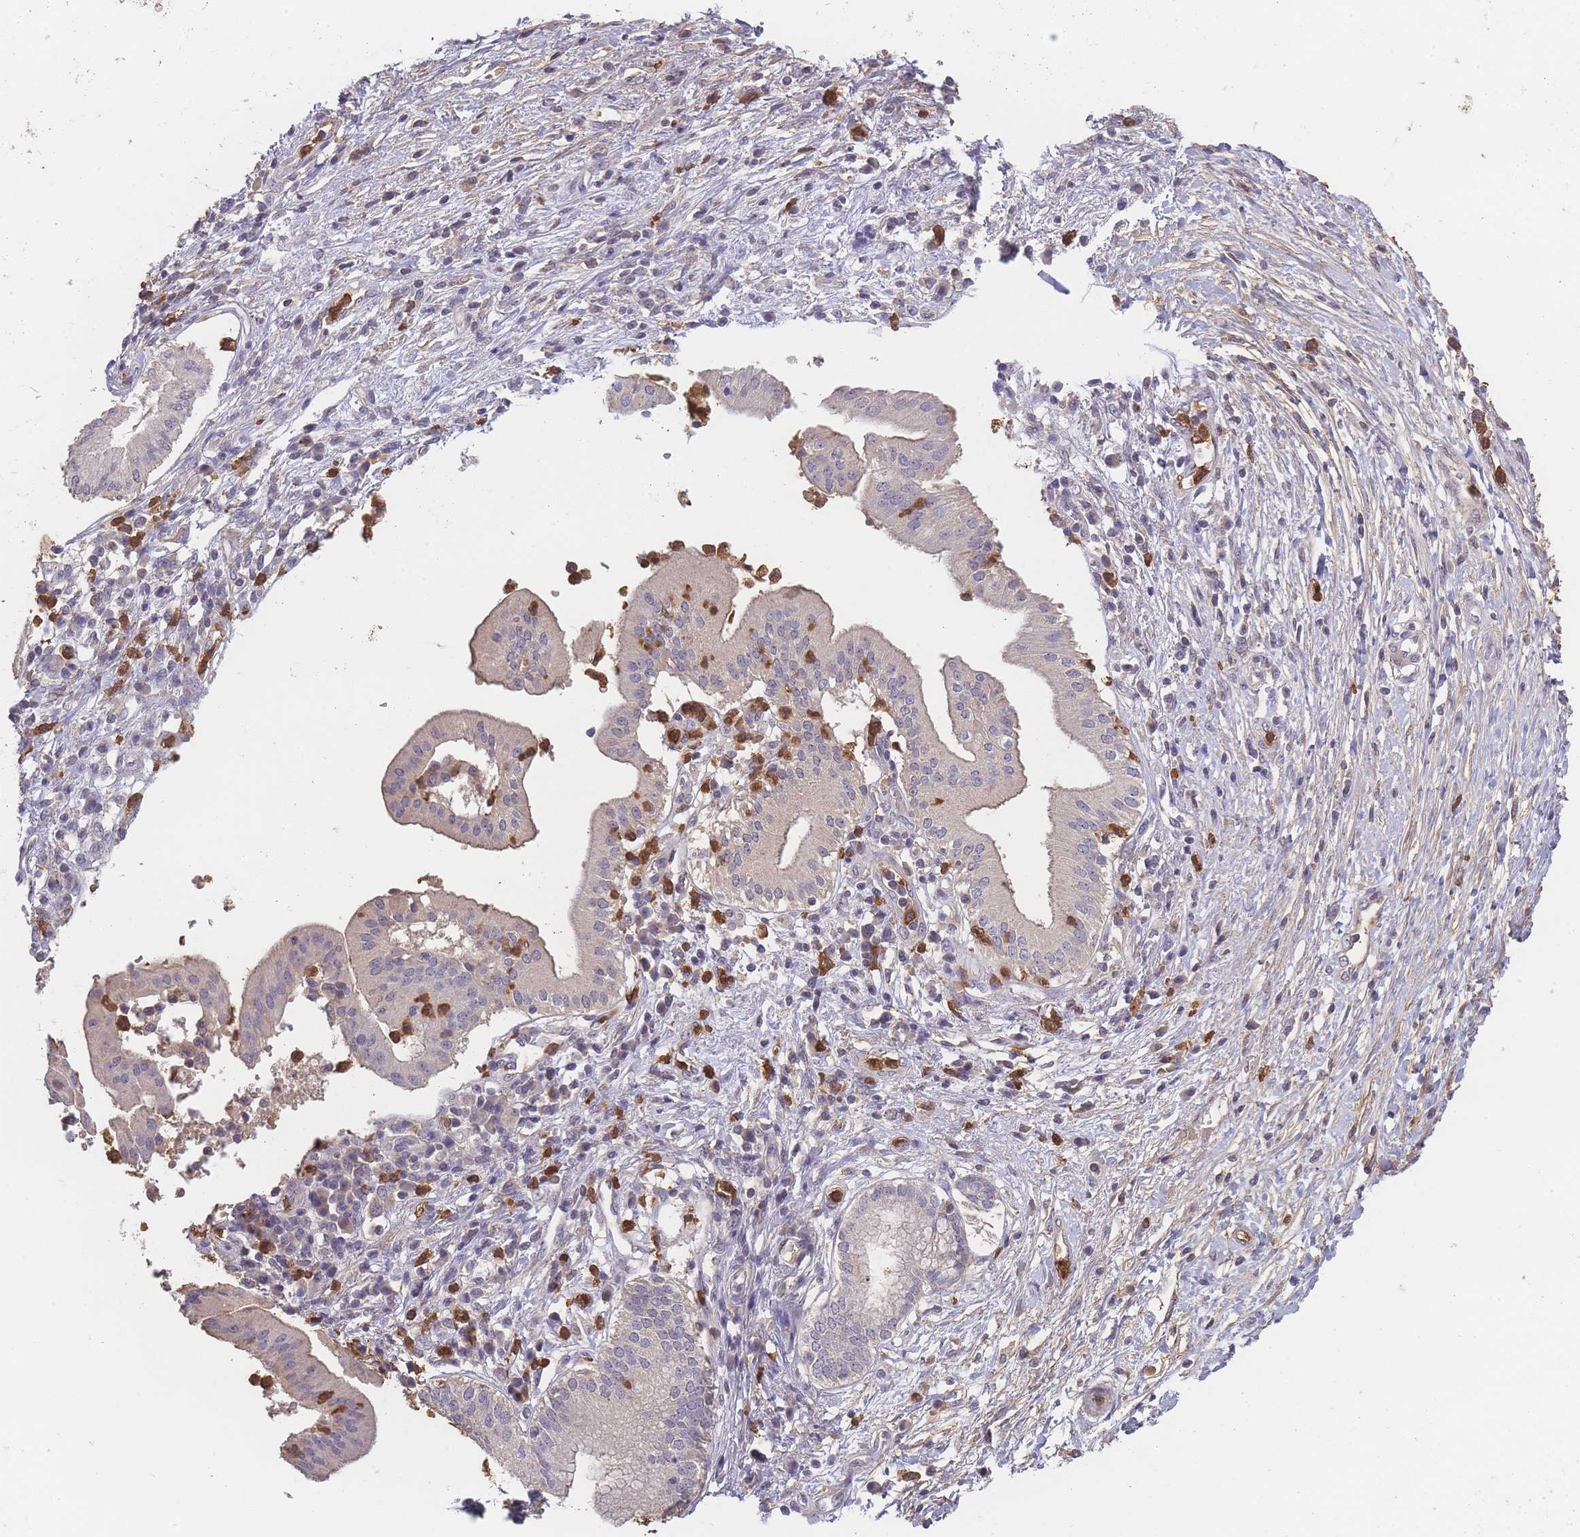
{"staining": {"intensity": "negative", "quantity": "none", "location": "none"}, "tissue": "pancreatic cancer", "cell_type": "Tumor cells", "image_type": "cancer", "snomed": [{"axis": "morphology", "description": "Adenocarcinoma, NOS"}, {"axis": "topography", "description": "Pancreas"}], "caption": "Human pancreatic cancer (adenocarcinoma) stained for a protein using immunohistochemistry (IHC) demonstrates no expression in tumor cells.", "gene": "BST1", "patient": {"sex": "male", "age": 68}}